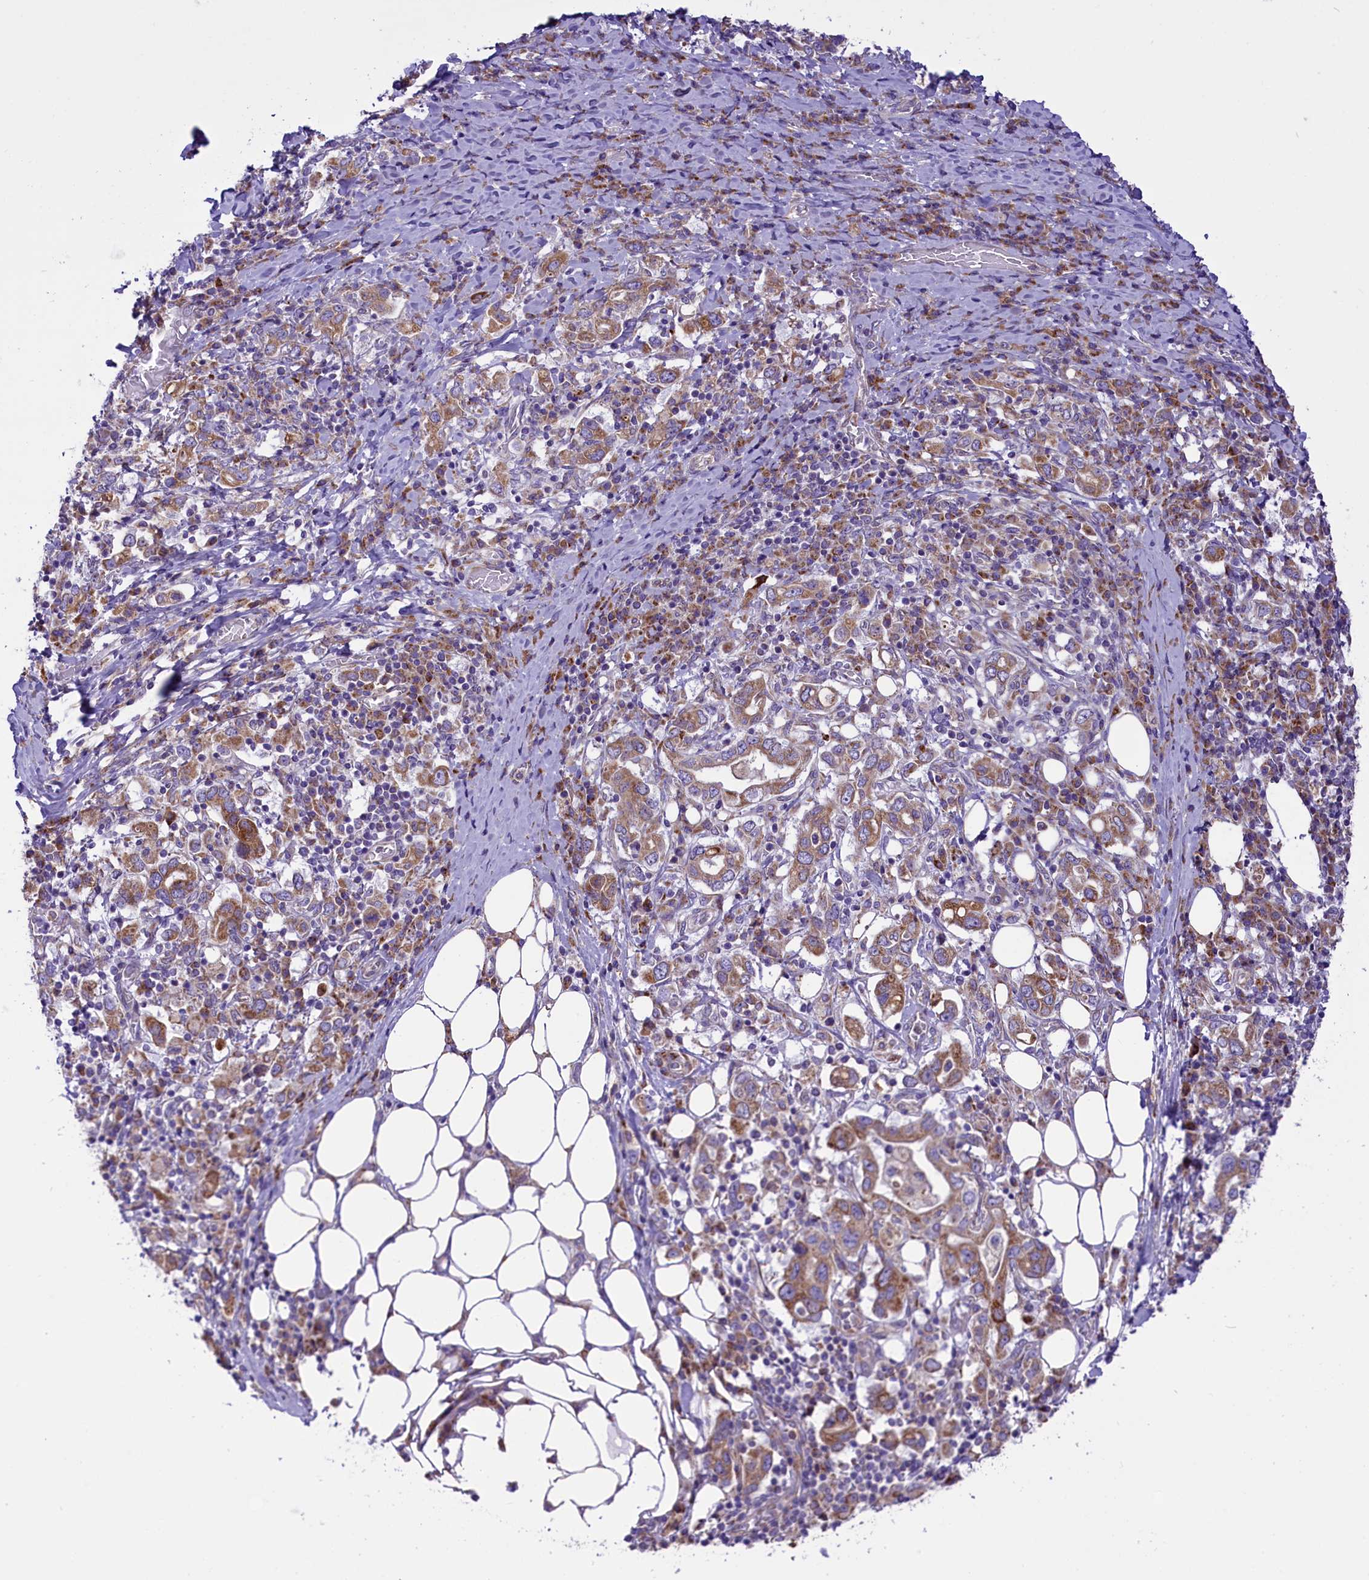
{"staining": {"intensity": "moderate", "quantity": ">75%", "location": "cytoplasmic/membranous"}, "tissue": "stomach cancer", "cell_type": "Tumor cells", "image_type": "cancer", "snomed": [{"axis": "morphology", "description": "Adenocarcinoma, NOS"}, {"axis": "topography", "description": "Stomach, upper"}, {"axis": "topography", "description": "Stomach"}], "caption": "Protein staining displays moderate cytoplasmic/membranous staining in about >75% of tumor cells in stomach cancer (adenocarcinoma).", "gene": "PTPRU", "patient": {"sex": "male", "age": 62}}